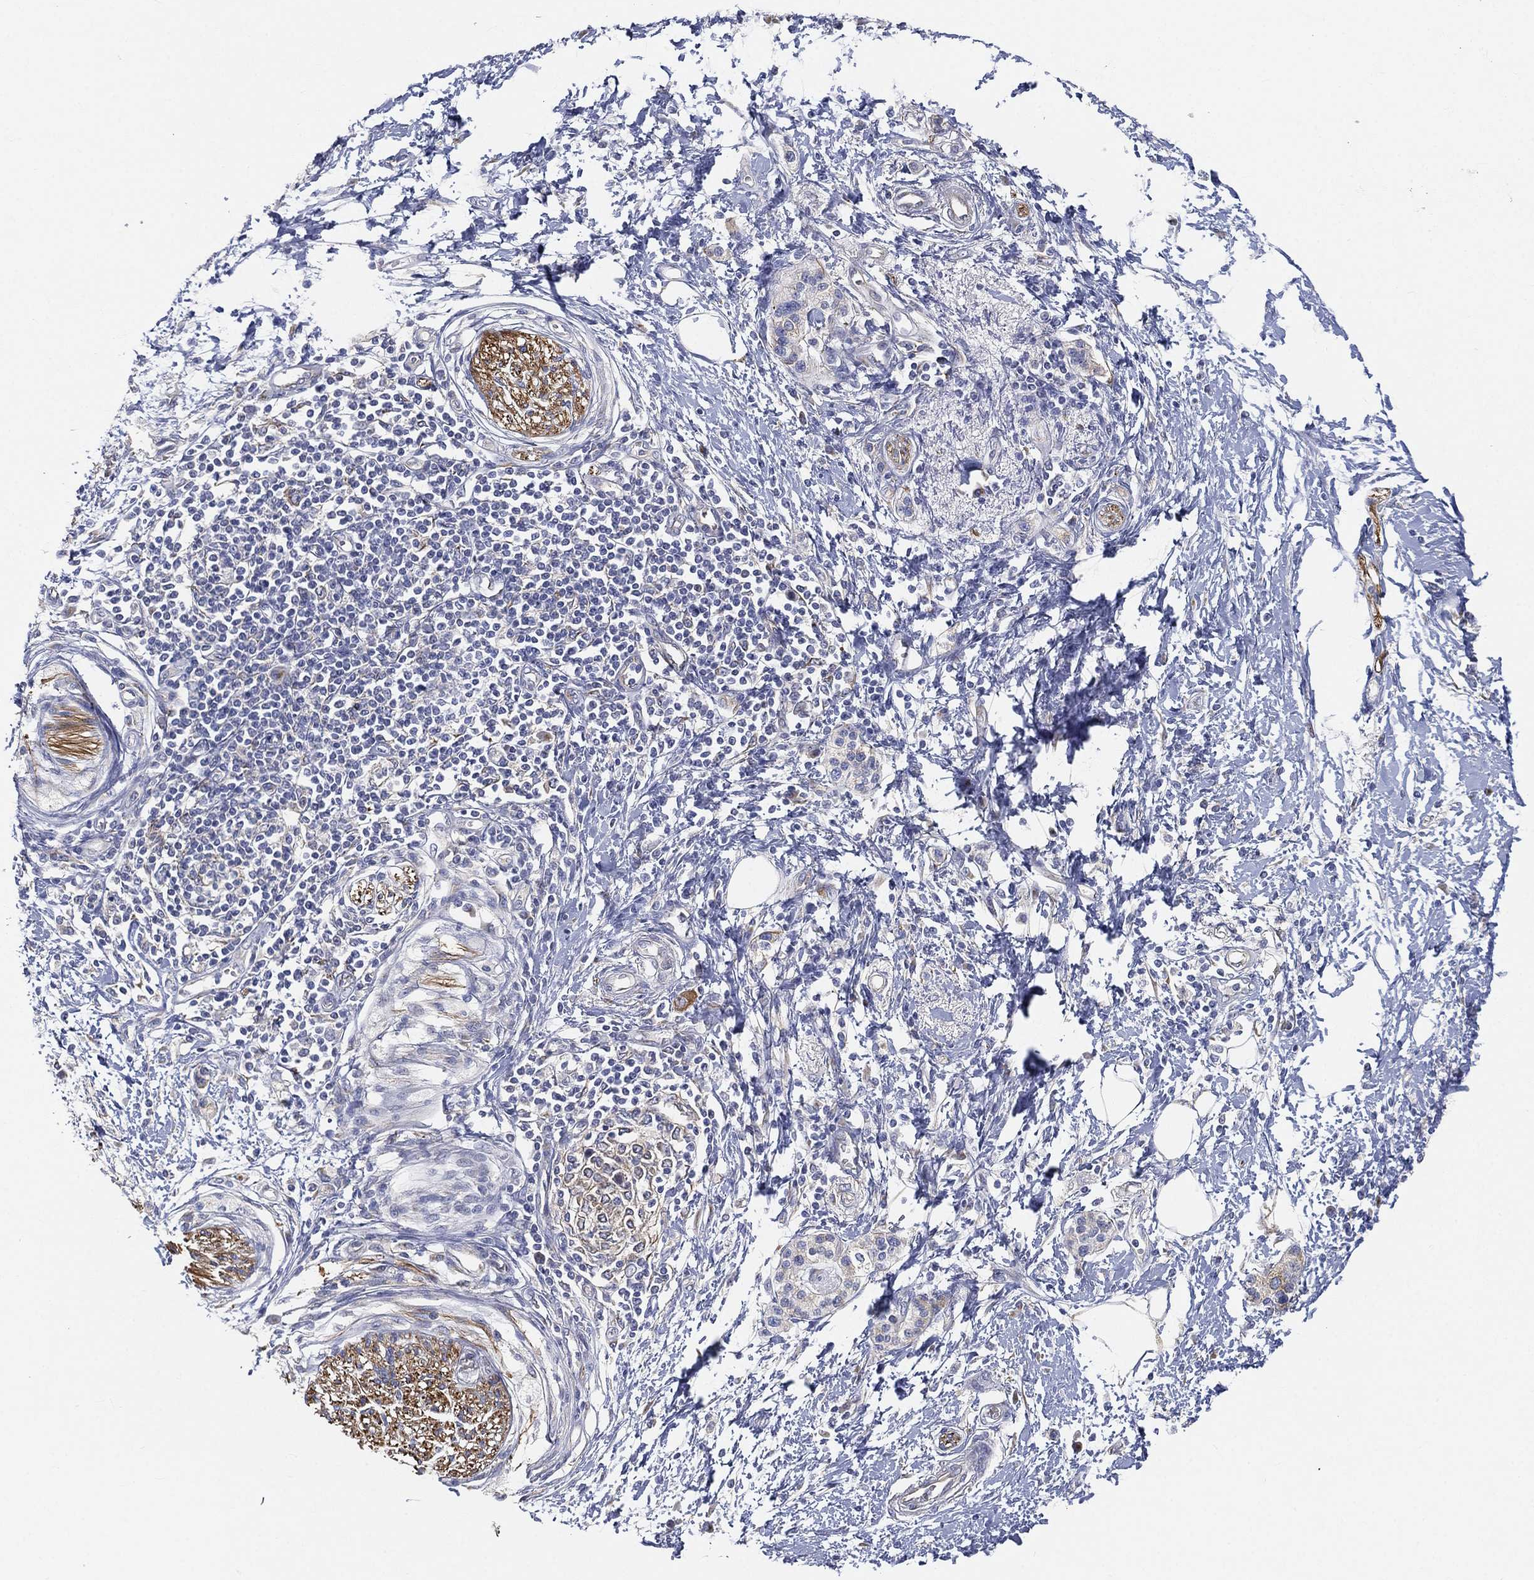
{"staining": {"intensity": "strong", "quantity": "25%-75%", "location": "cytoplasmic/membranous"}, "tissue": "pancreatic cancer", "cell_type": "Tumor cells", "image_type": "cancer", "snomed": [{"axis": "morphology", "description": "Normal tissue, NOS"}, {"axis": "morphology", "description": "Adenocarcinoma, NOS"}, {"axis": "topography", "description": "Pancreas"}, {"axis": "topography", "description": "Duodenum"}], "caption": "The photomicrograph displays staining of adenocarcinoma (pancreatic), revealing strong cytoplasmic/membranous protein expression (brown color) within tumor cells. Nuclei are stained in blue.", "gene": "TMEM25", "patient": {"sex": "female", "age": 60}}